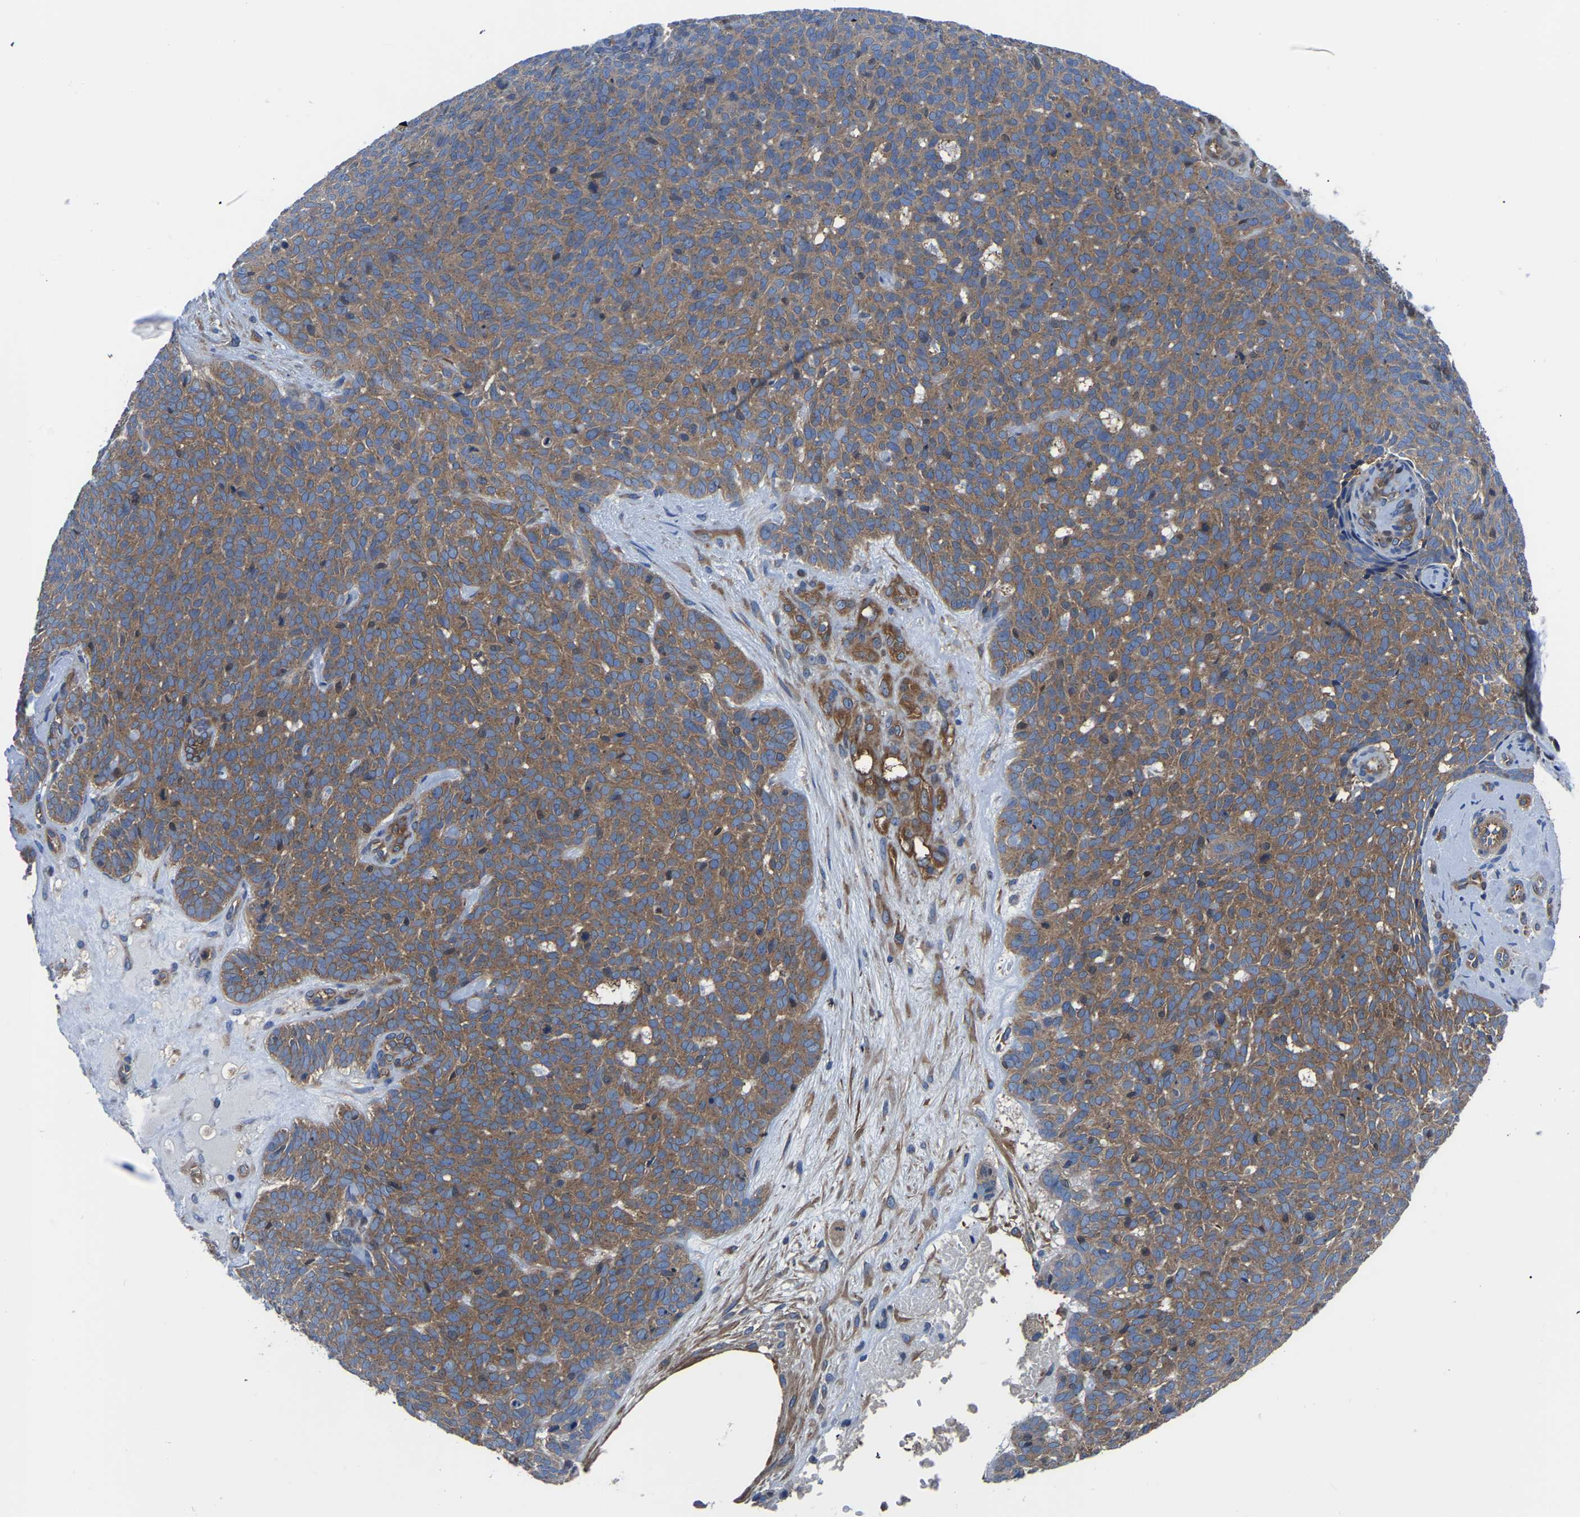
{"staining": {"intensity": "moderate", "quantity": ">75%", "location": "cytoplasmic/membranous"}, "tissue": "skin cancer", "cell_type": "Tumor cells", "image_type": "cancer", "snomed": [{"axis": "morphology", "description": "Basal cell carcinoma"}, {"axis": "topography", "description": "Skin"}], "caption": "A brown stain highlights moderate cytoplasmic/membranous positivity of a protein in skin basal cell carcinoma tumor cells.", "gene": "TFG", "patient": {"sex": "male", "age": 61}}